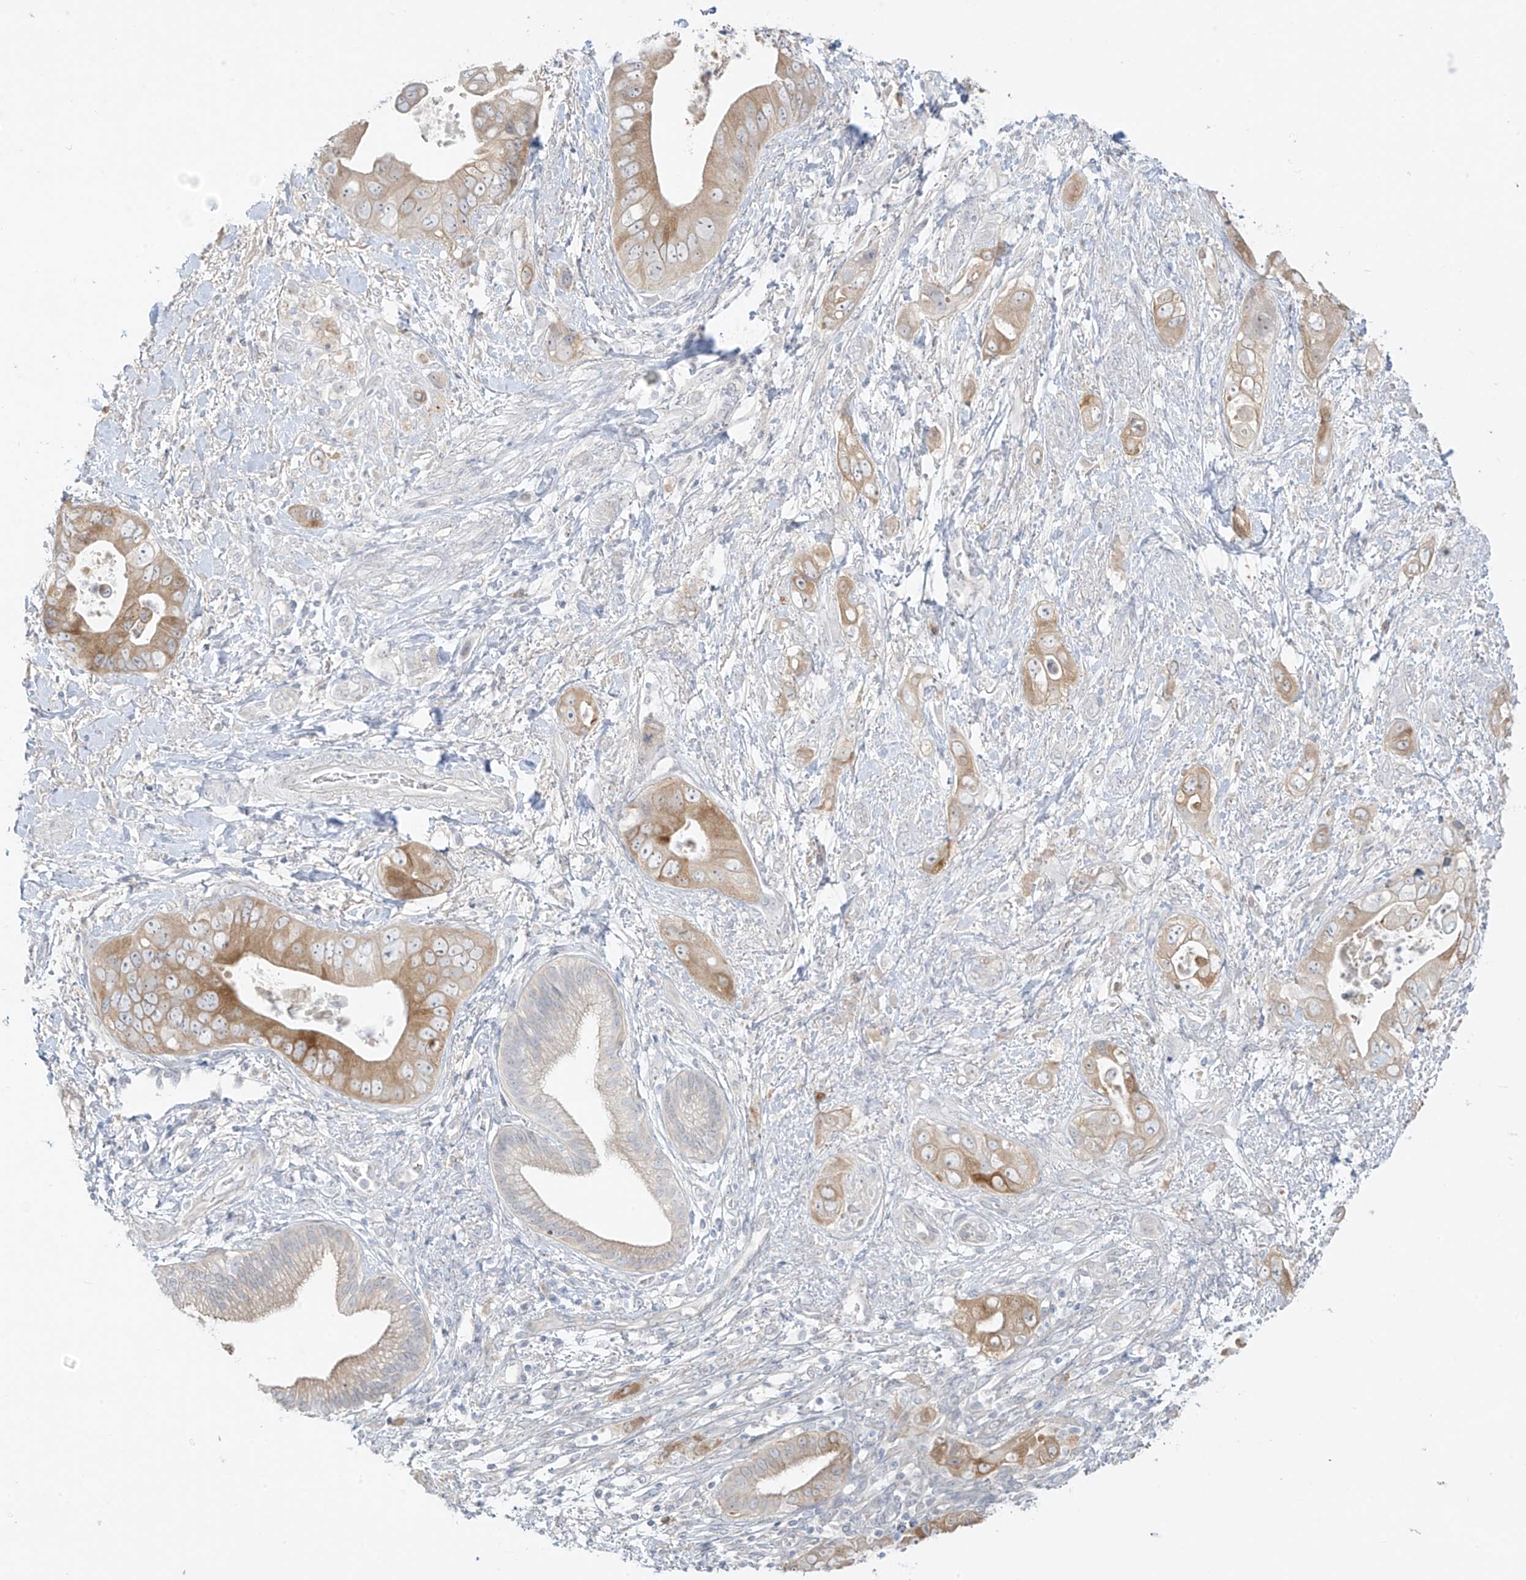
{"staining": {"intensity": "moderate", "quantity": ">75%", "location": "cytoplasmic/membranous"}, "tissue": "pancreatic cancer", "cell_type": "Tumor cells", "image_type": "cancer", "snomed": [{"axis": "morphology", "description": "Adenocarcinoma, NOS"}, {"axis": "topography", "description": "Pancreas"}], "caption": "Protein staining by immunohistochemistry (IHC) reveals moderate cytoplasmic/membranous positivity in approximately >75% of tumor cells in pancreatic adenocarcinoma.", "gene": "DCDC2", "patient": {"sex": "female", "age": 78}}